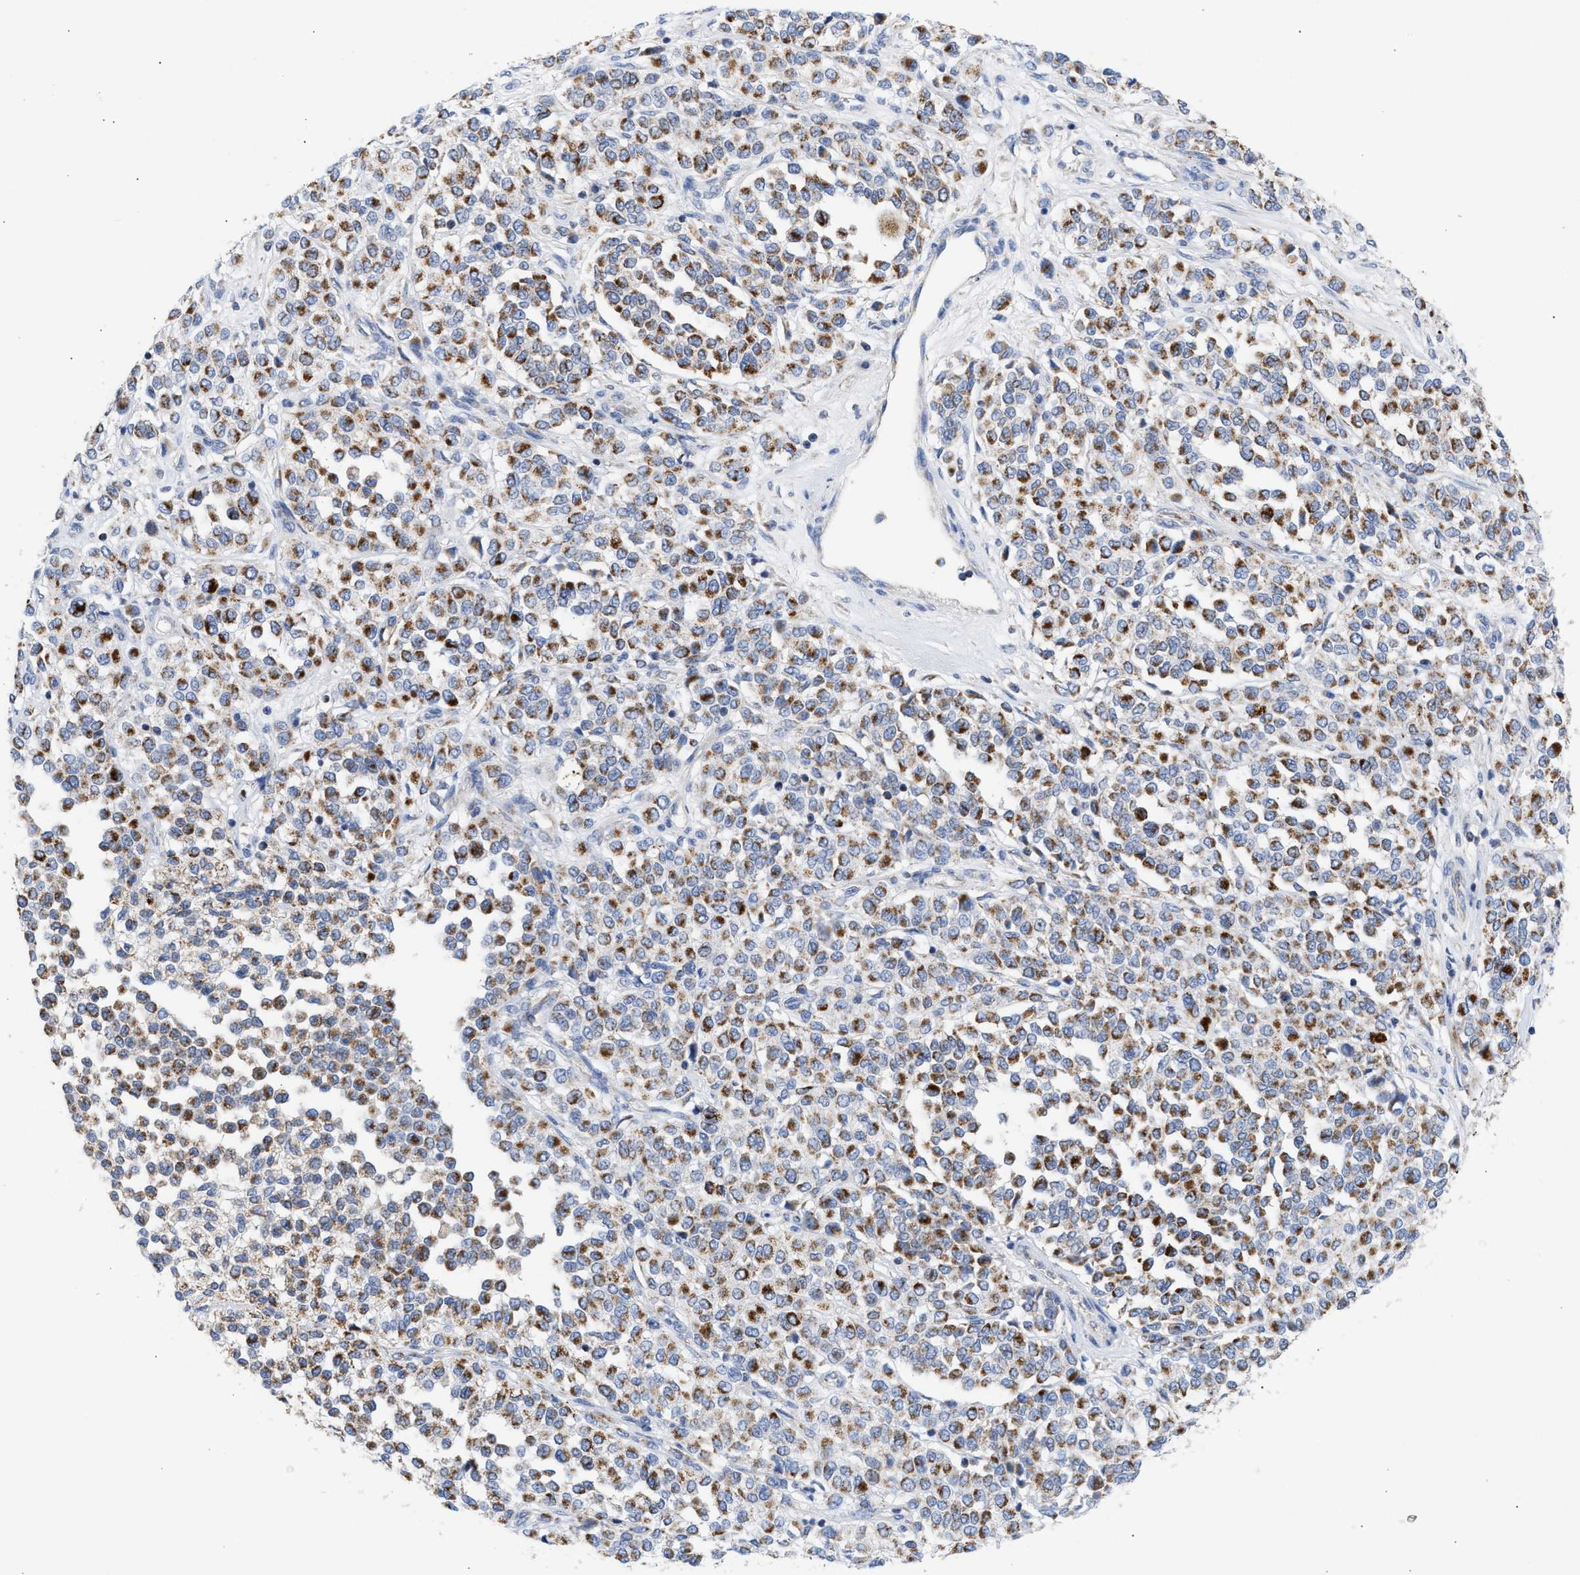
{"staining": {"intensity": "moderate", "quantity": ">75%", "location": "cytoplasmic/membranous"}, "tissue": "melanoma", "cell_type": "Tumor cells", "image_type": "cancer", "snomed": [{"axis": "morphology", "description": "Malignant melanoma, Metastatic site"}, {"axis": "topography", "description": "Pancreas"}], "caption": "Human melanoma stained for a protein (brown) reveals moderate cytoplasmic/membranous positive staining in about >75% of tumor cells.", "gene": "ACOT13", "patient": {"sex": "female", "age": 30}}